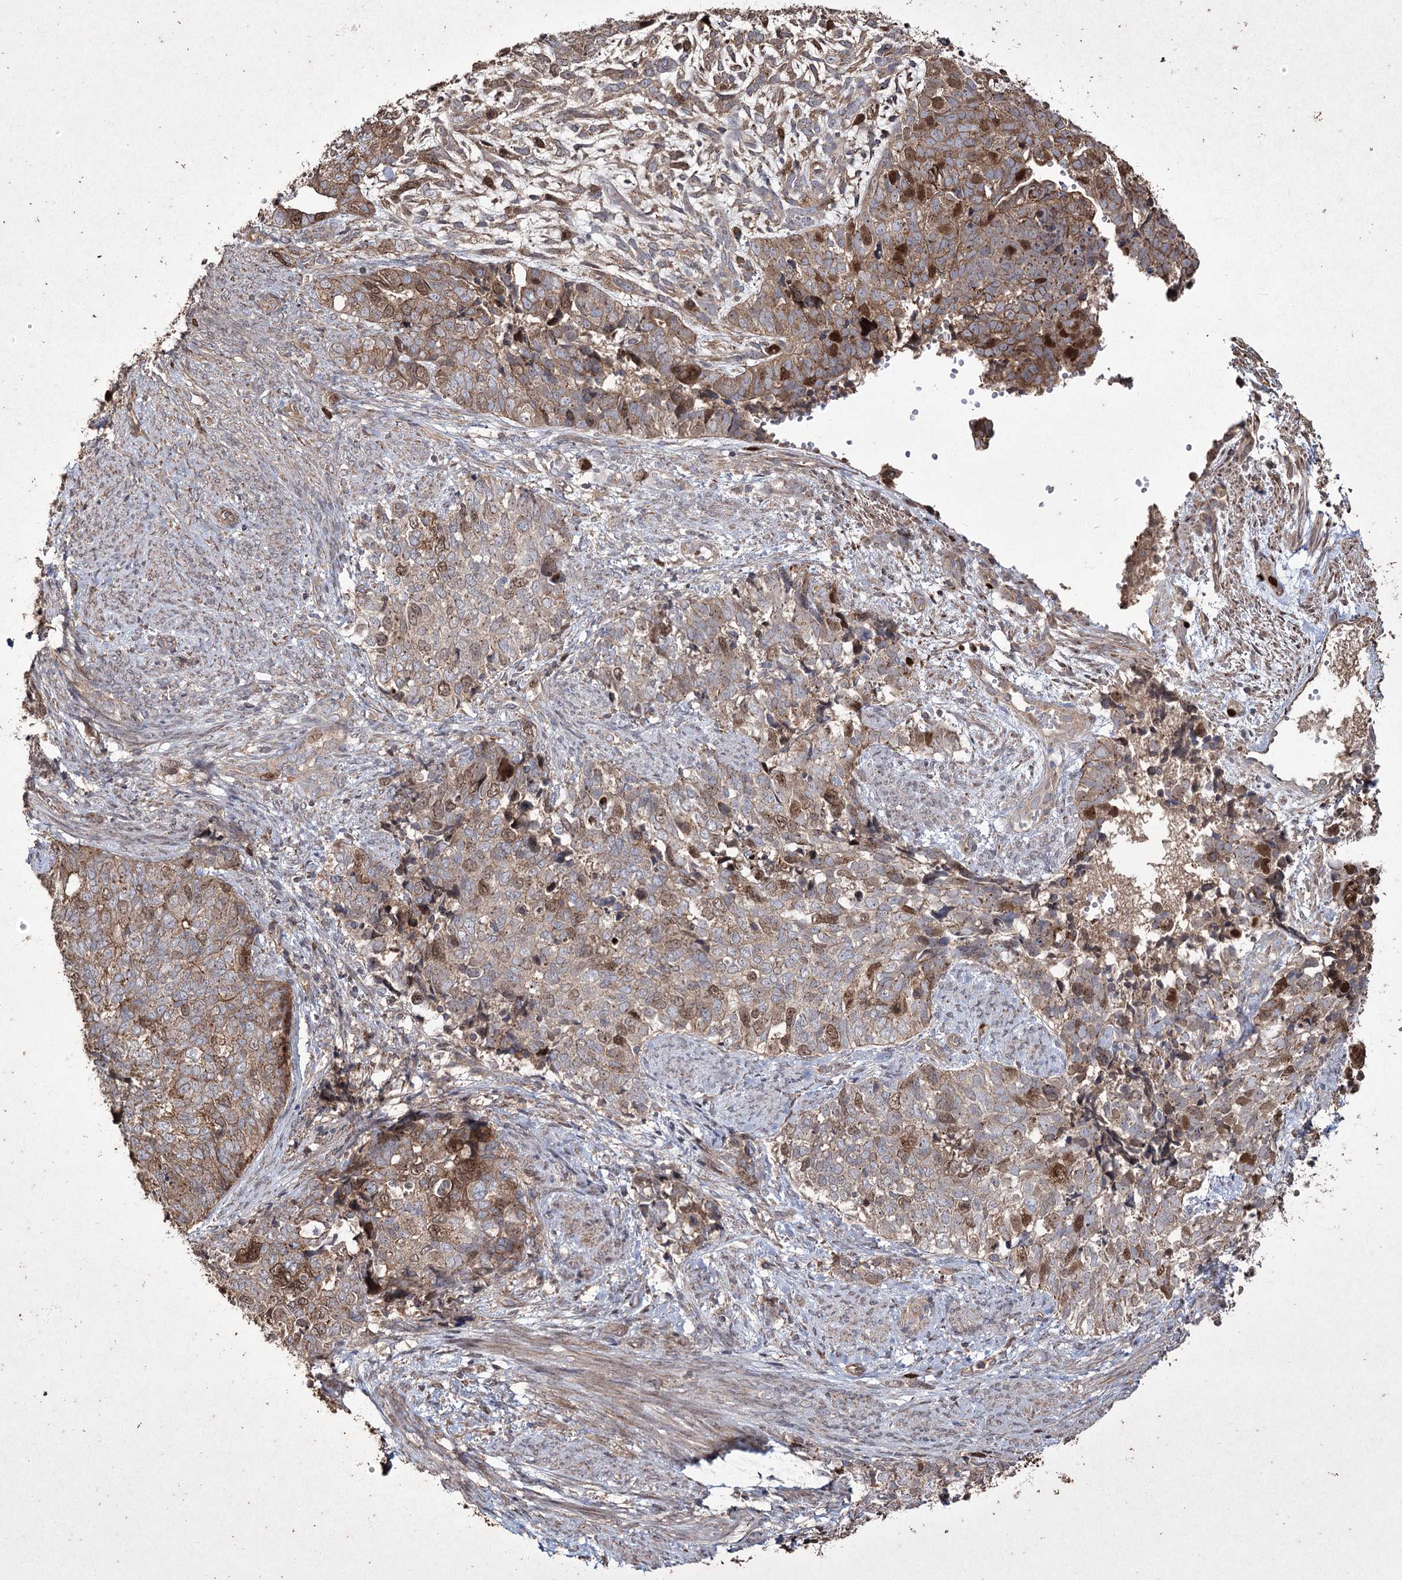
{"staining": {"intensity": "moderate", "quantity": "25%-75%", "location": "cytoplasmic/membranous,nuclear"}, "tissue": "cervical cancer", "cell_type": "Tumor cells", "image_type": "cancer", "snomed": [{"axis": "morphology", "description": "Squamous cell carcinoma, NOS"}, {"axis": "topography", "description": "Cervix"}], "caption": "Squamous cell carcinoma (cervical) stained for a protein (brown) demonstrates moderate cytoplasmic/membranous and nuclear positive expression in approximately 25%-75% of tumor cells.", "gene": "PRC1", "patient": {"sex": "female", "age": 63}}